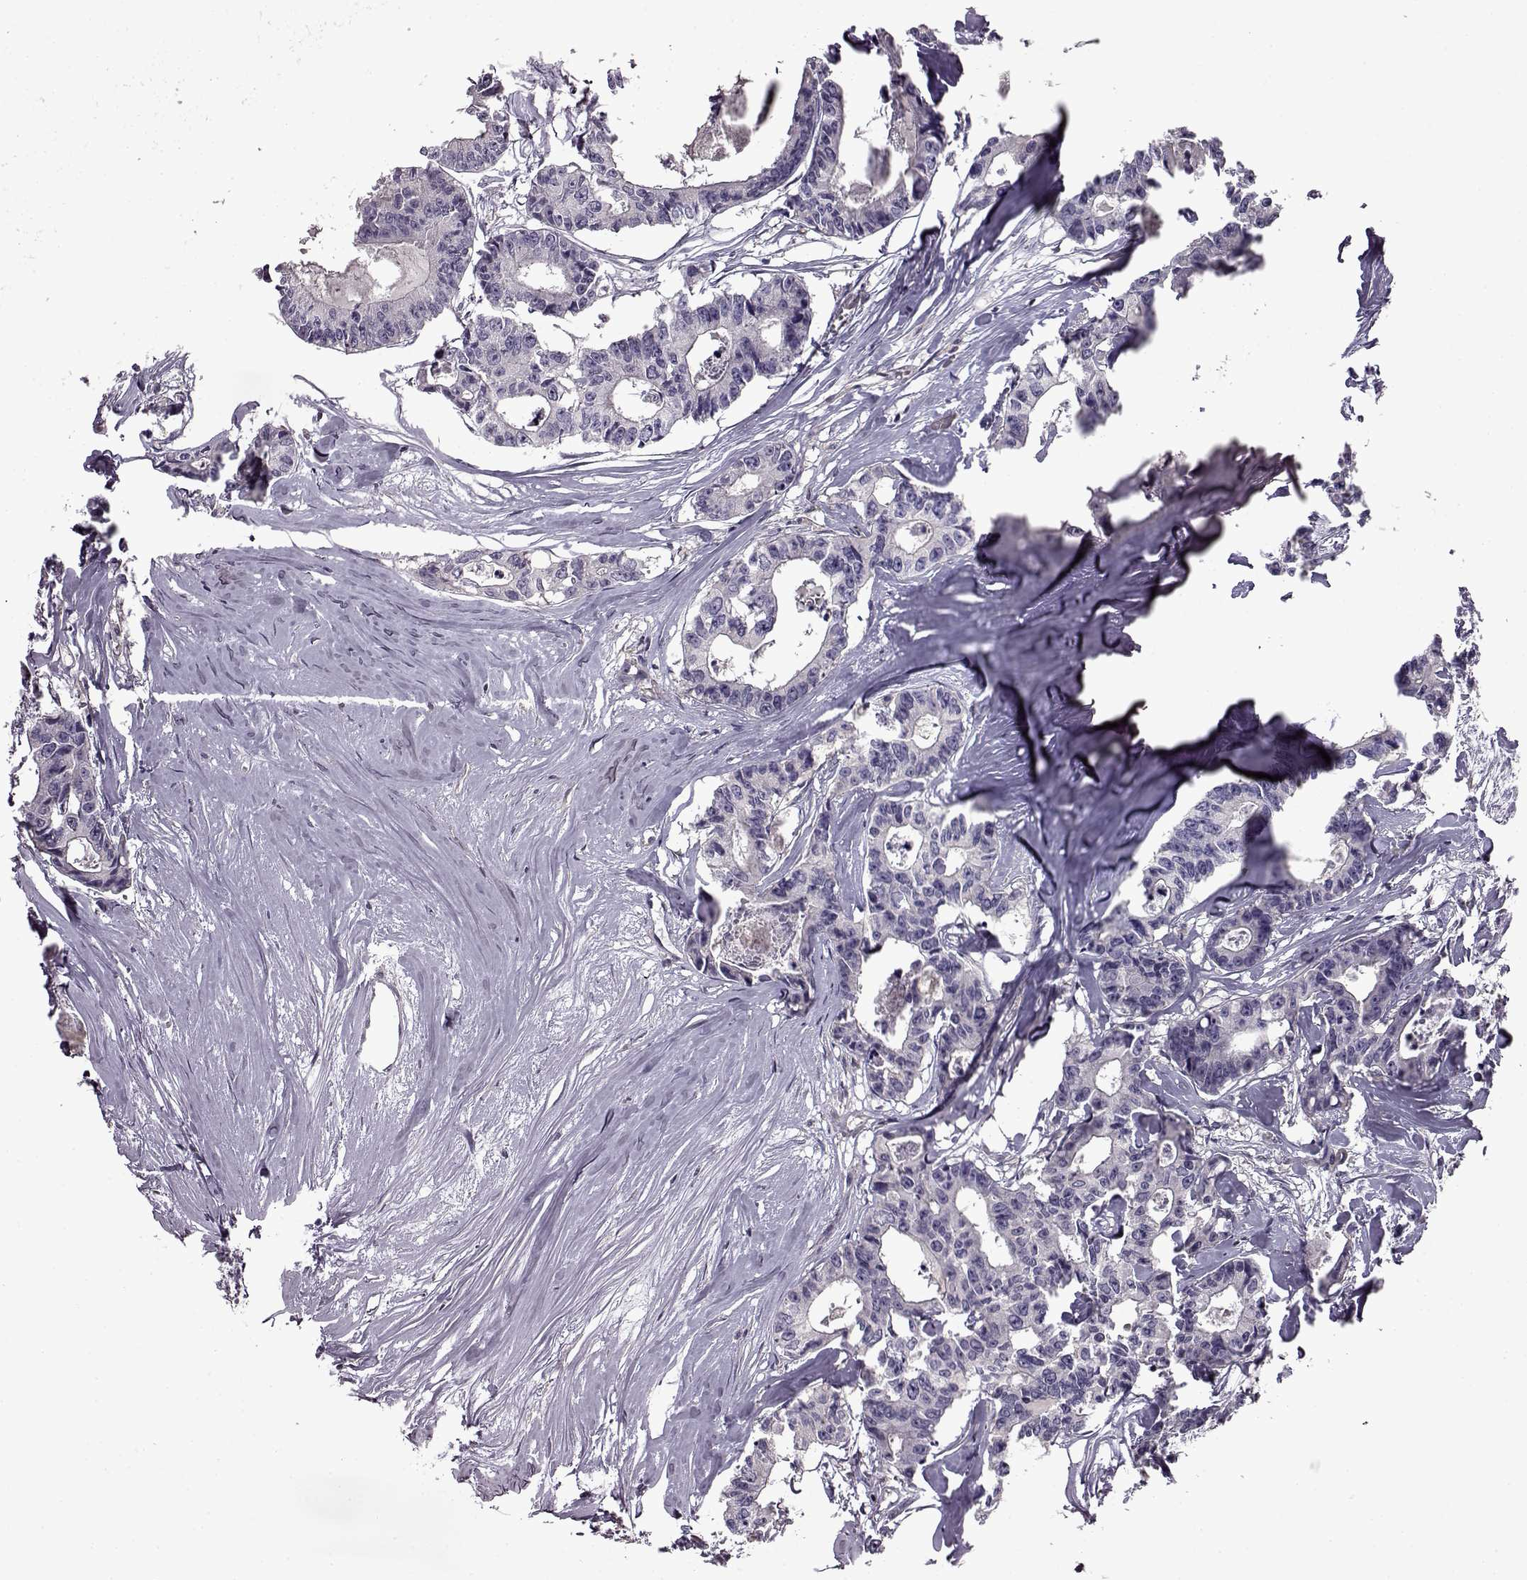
{"staining": {"intensity": "negative", "quantity": "none", "location": "none"}, "tissue": "colorectal cancer", "cell_type": "Tumor cells", "image_type": "cancer", "snomed": [{"axis": "morphology", "description": "Adenocarcinoma, NOS"}, {"axis": "topography", "description": "Rectum"}], "caption": "Immunohistochemical staining of adenocarcinoma (colorectal) demonstrates no significant positivity in tumor cells.", "gene": "EDDM3B", "patient": {"sex": "male", "age": 57}}